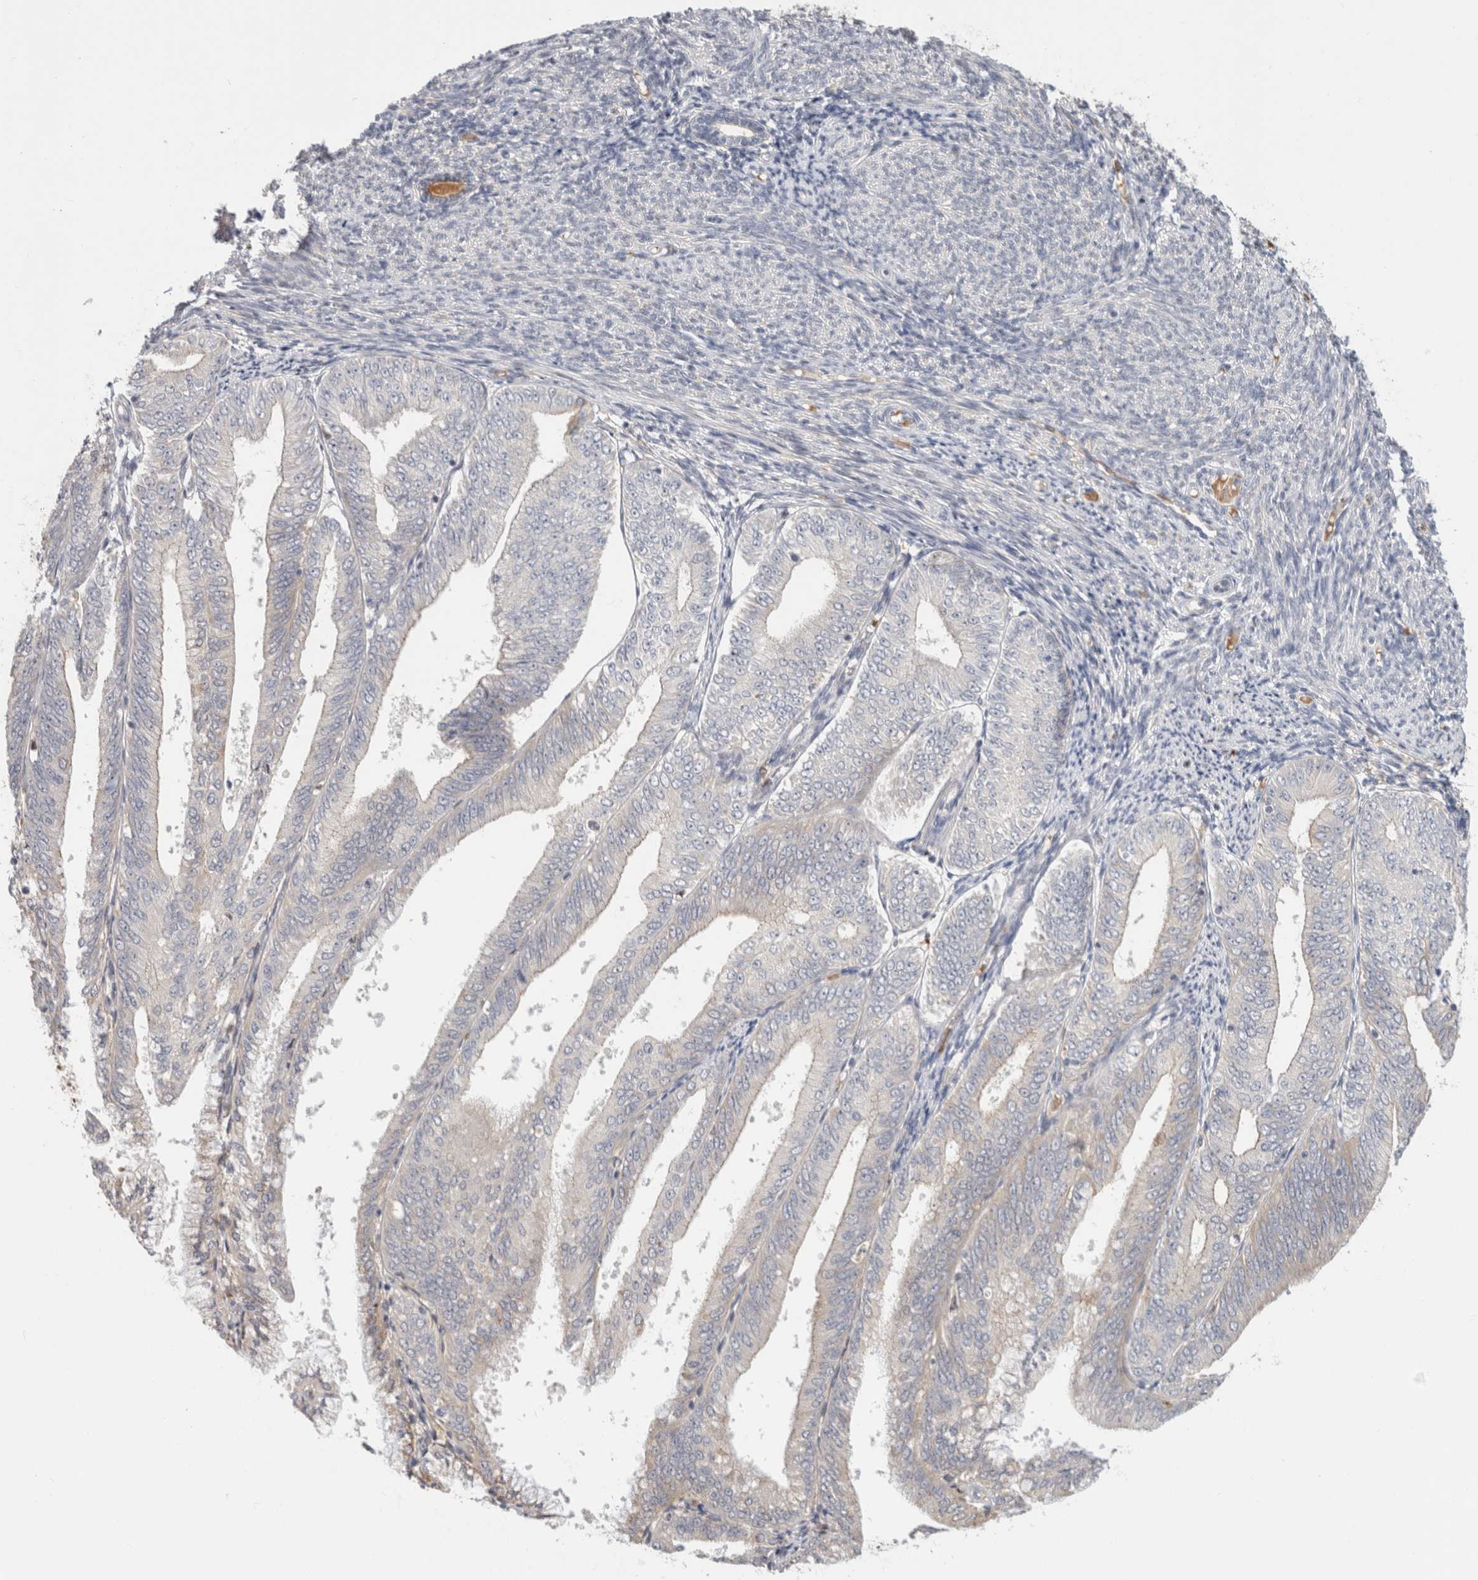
{"staining": {"intensity": "weak", "quantity": "<25%", "location": "cytoplasmic/membranous"}, "tissue": "endometrial cancer", "cell_type": "Tumor cells", "image_type": "cancer", "snomed": [{"axis": "morphology", "description": "Adenocarcinoma, NOS"}, {"axis": "topography", "description": "Endometrium"}], "caption": "Endometrial adenocarcinoma was stained to show a protein in brown. There is no significant staining in tumor cells.", "gene": "APOL2", "patient": {"sex": "female", "age": 63}}